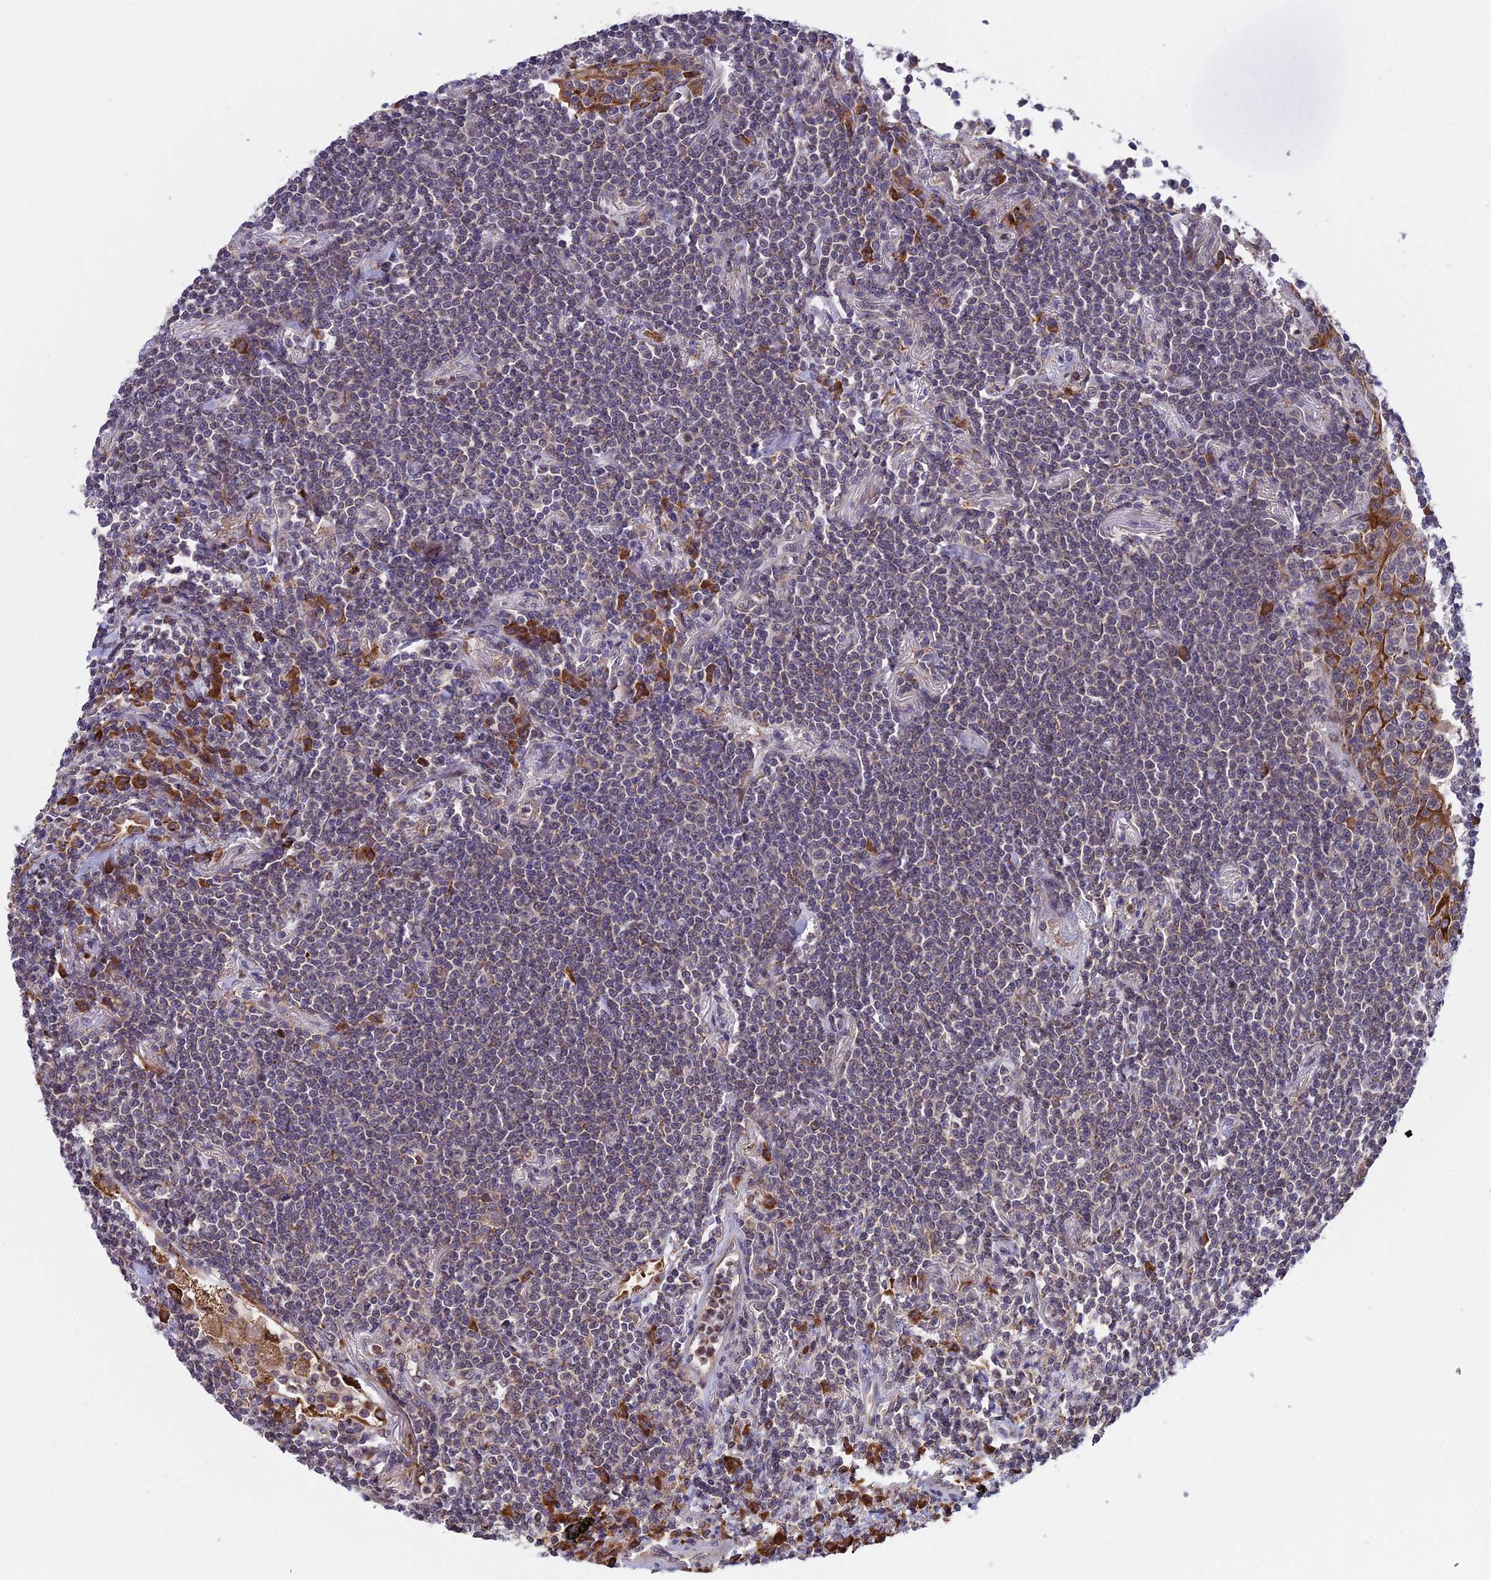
{"staining": {"intensity": "weak", "quantity": "<25%", "location": "cytoplasmic/membranous"}, "tissue": "lymphoma", "cell_type": "Tumor cells", "image_type": "cancer", "snomed": [{"axis": "morphology", "description": "Malignant lymphoma, non-Hodgkin's type, Low grade"}, {"axis": "topography", "description": "Lung"}], "caption": "There is no significant positivity in tumor cells of low-grade malignant lymphoma, non-Hodgkin's type.", "gene": "DMRTA2", "patient": {"sex": "female", "age": 71}}